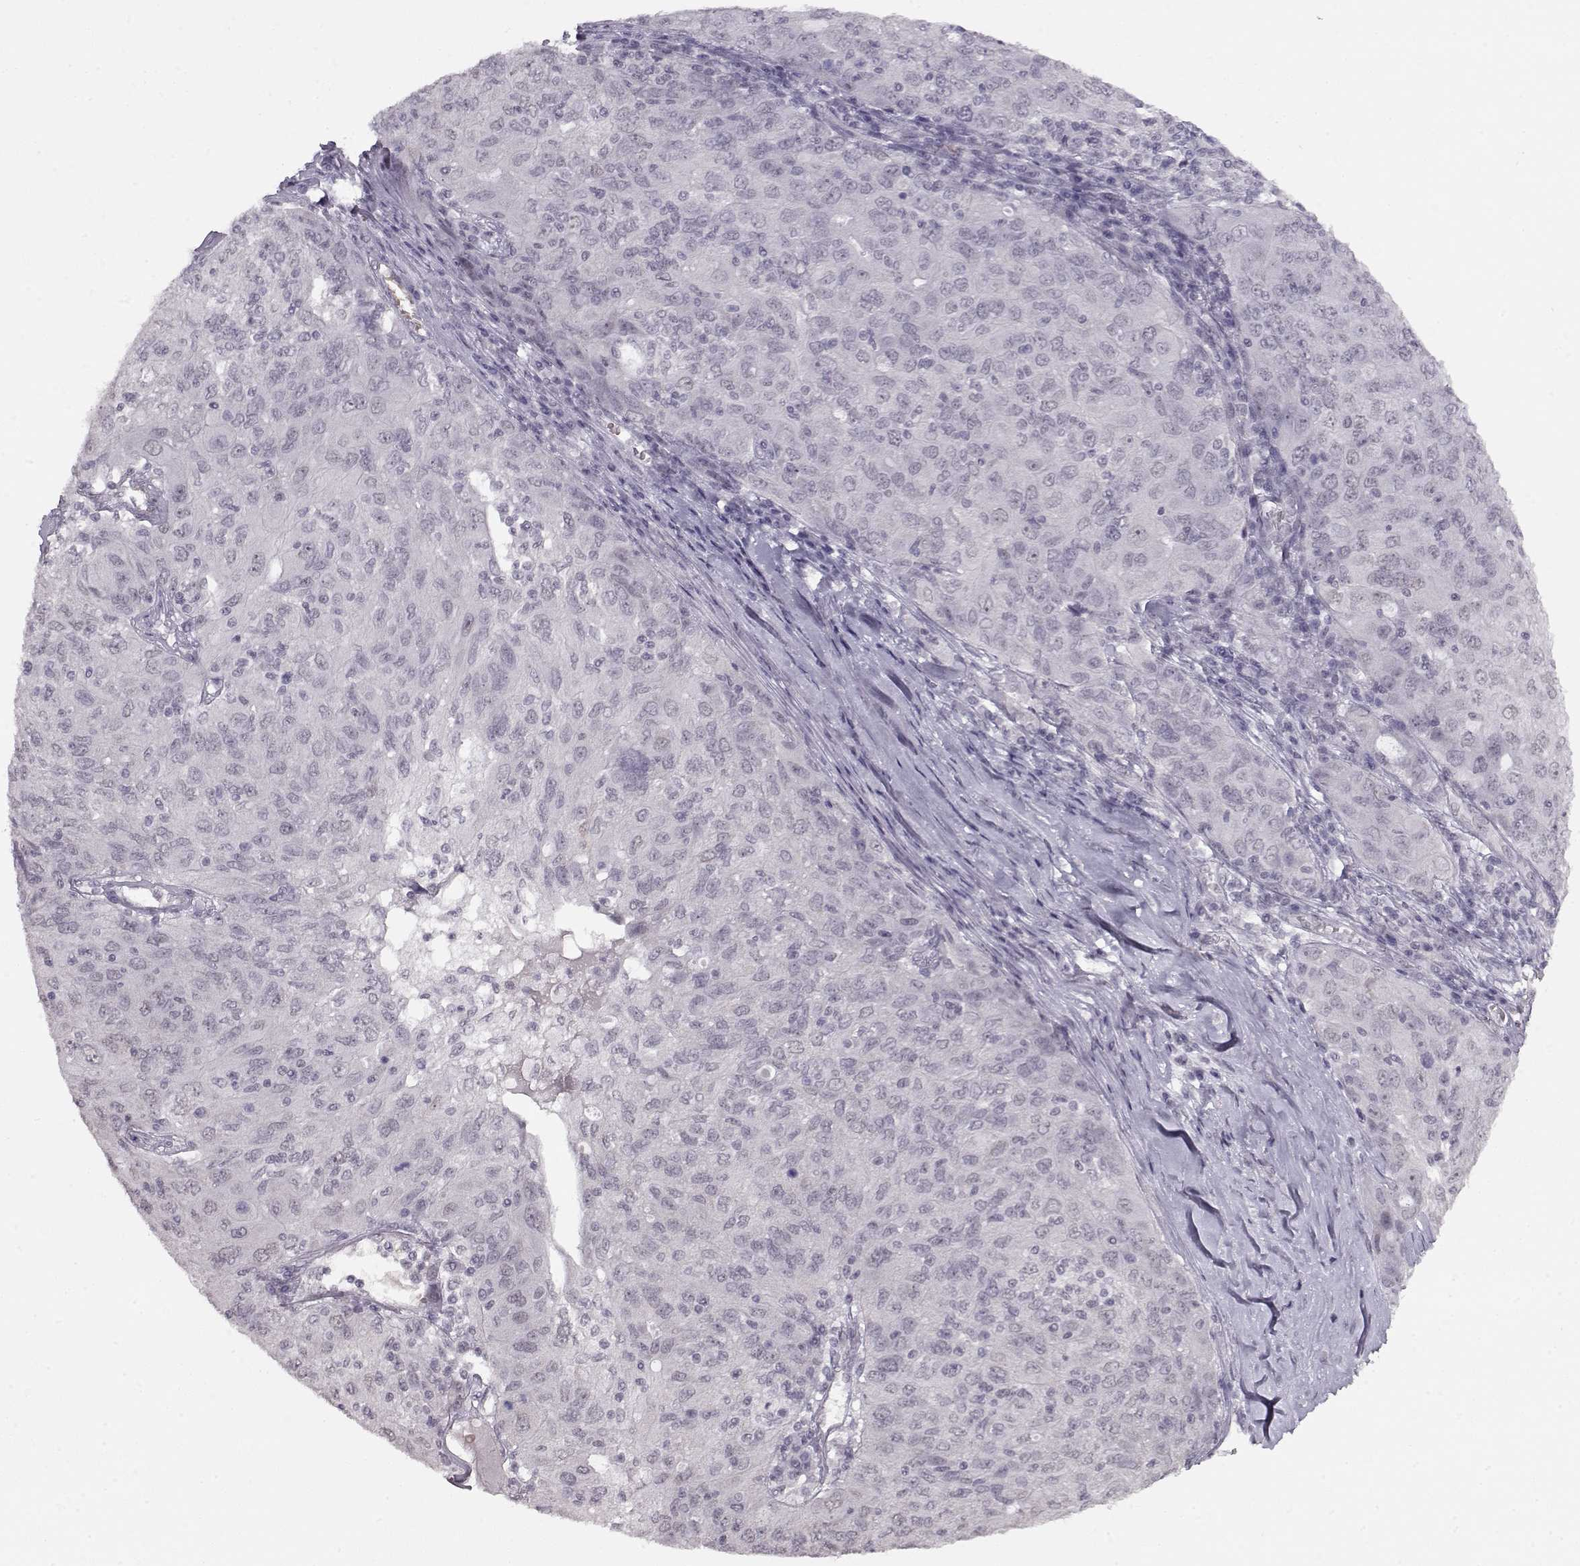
{"staining": {"intensity": "negative", "quantity": "none", "location": "none"}, "tissue": "ovarian cancer", "cell_type": "Tumor cells", "image_type": "cancer", "snomed": [{"axis": "morphology", "description": "Carcinoma, endometroid"}, {"axis": "topography", "description": "Ovary"}], "caption": "Immunohistochemistry (IHC) of ovarian cancer displays no expression in tumor cells.", "gene": "PCP4", "patient": {"sex": "female", "age": 50}}